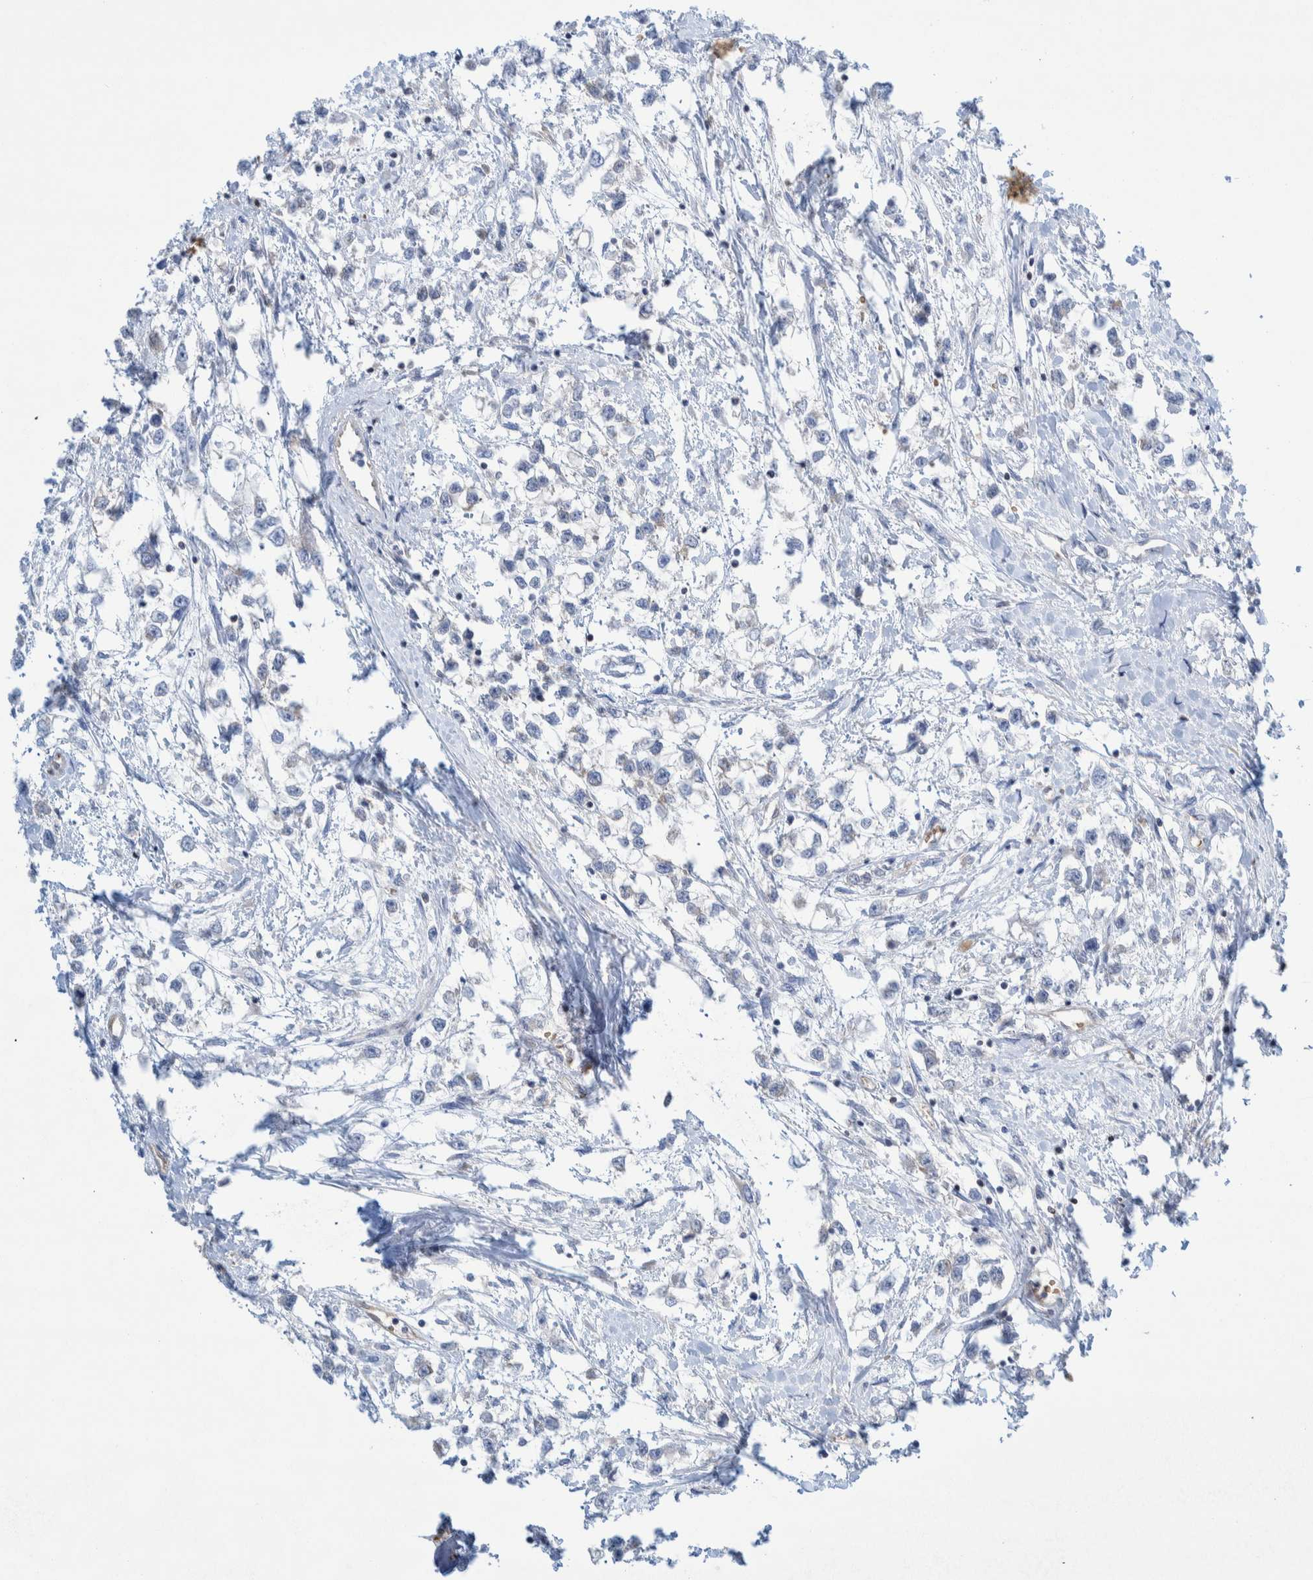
{"staining": {"intensity": "negative", "quantity": "none", "location": "none"}, "tissue": "testis cancer", "cell_type": "Tumor cells", "image_type": "cancer", "snomed": [{"axis": "morphology", "description": "Seminoma, NOS"}, {"axis": "morphology", "description": "Carcinoma, Embryonal, NOS"}, {"axis": "topography", "description": "Testis"}], "caption": "A micrograph of human testis embryonal carcinoma is negative for staining in tumor cells.", "gene": "THEM6", "patient": {"sex": "male", "age": 51}}